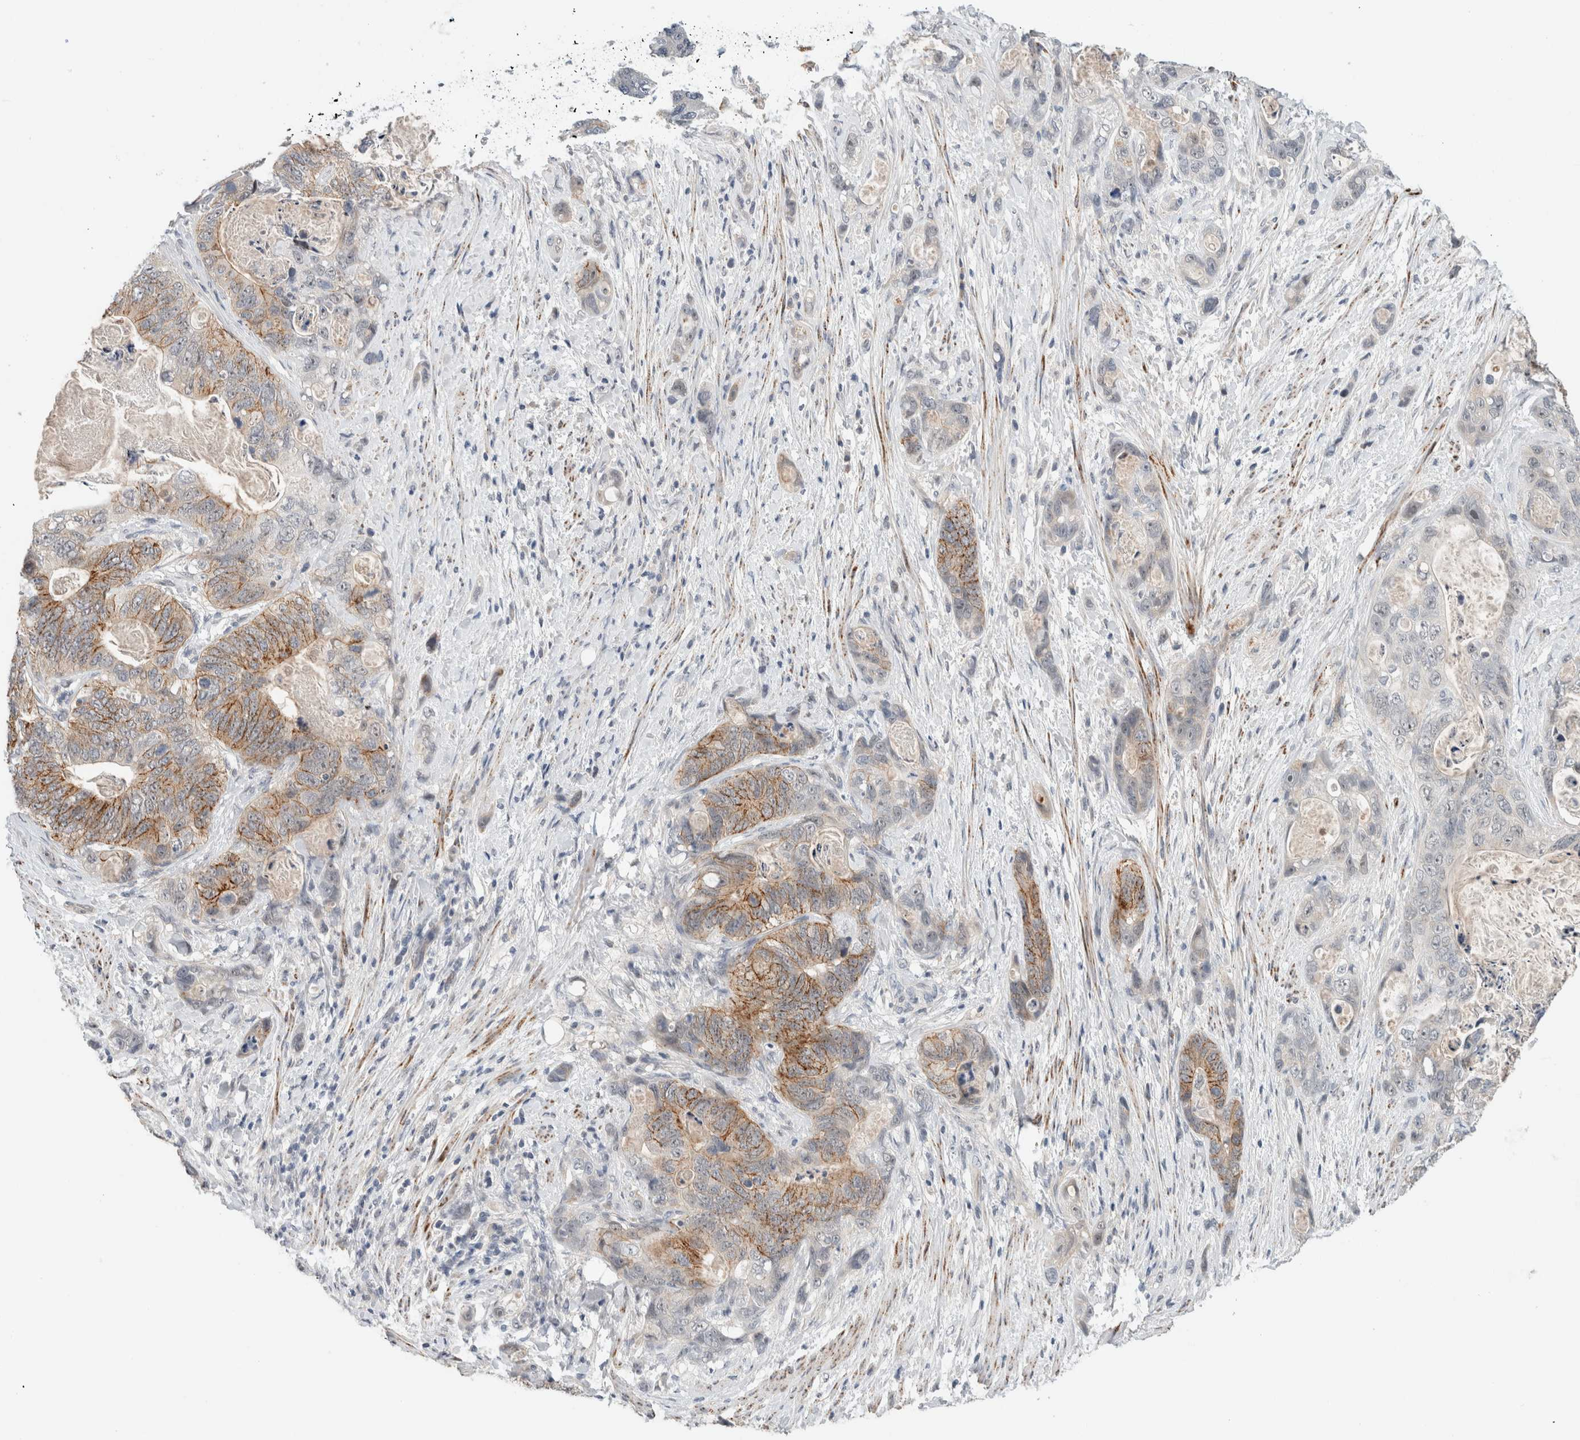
{"staining": {"intensity": "moderate", "quantity": ">75%", "location": "cytoplasmic/membranous"}, "tissue": "stomach cancer", "cell_type": "Tumor cells", "image_type": "cancer", "snomed": [{"axis": "morphology", "description": "Normal tissue, NOS"}, {"axis": "morphology", "description": "Adenocarcinoma, NOS"}, {"axis": "topography", "description": "Stomach"}], "caption": "Stomach adenocarcinoma stained with immunohistochemistry (IHC) exhibits moderate cytoplasmic/membranous positivity in about >75% of tumor cells.", "gene": "HCN3", "patient": {"sex": "female", "age": 89}}